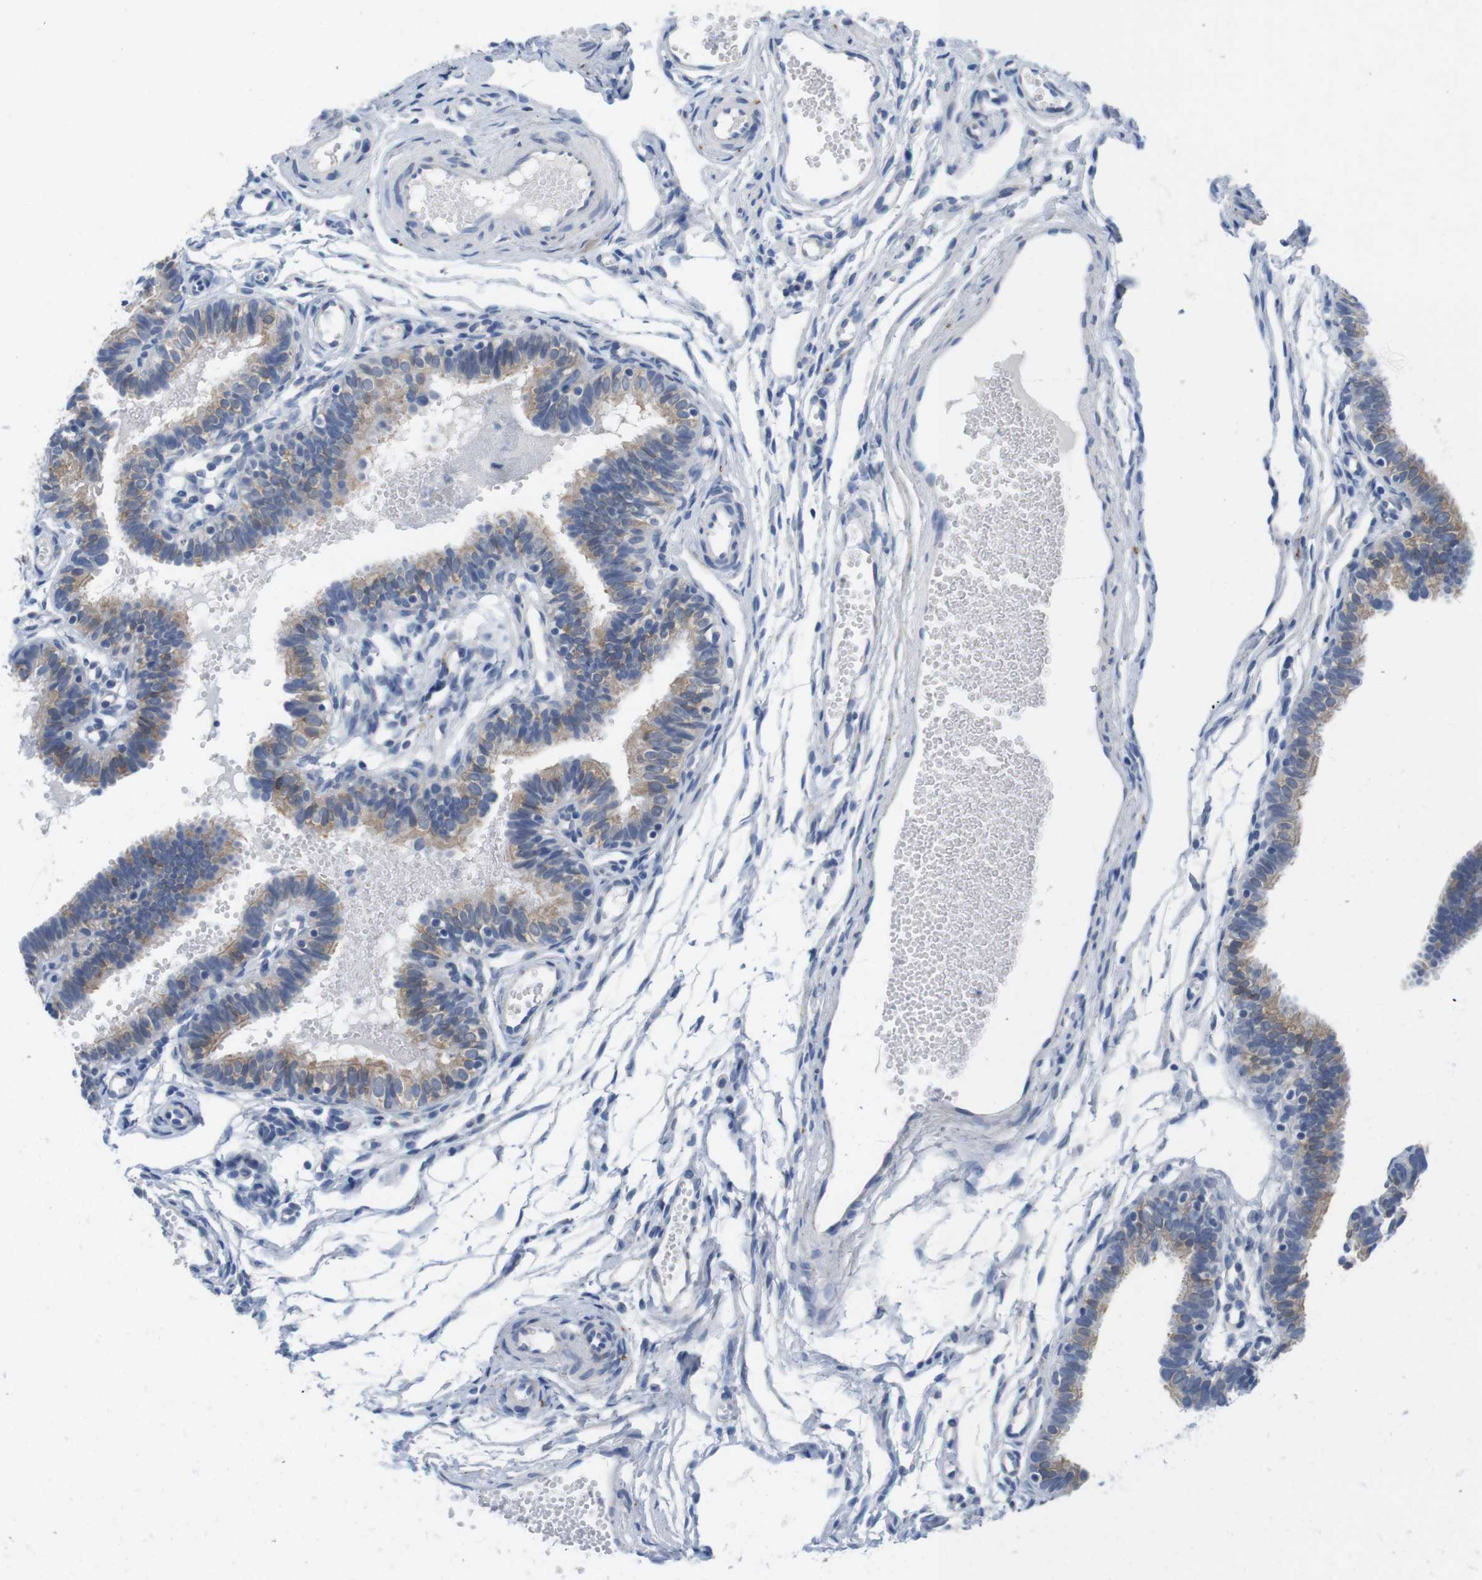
{"staining": {"intensity": "weak", "quantity": "25%-75%", "location": "cytoplasmic/membranous"}, "tissue": "fallopian tube", "cell_type": "Glandular cells", "image_type": "normal", "snomed": [{"axis": "morphology", "description": "Normal tissue, NOS"}, {"axis": "topography", "description": "Fallopian tube"}, {"axis": "topography", "description": "Placenta"}], "caption": "Human fallopian tube stained with a brown dye displays weak cytoplasmic/membranous positive expression in about 25%-75% of glandular cells.", "gene": "MAP6", "patient": {"sex": "female", "age": 34}}